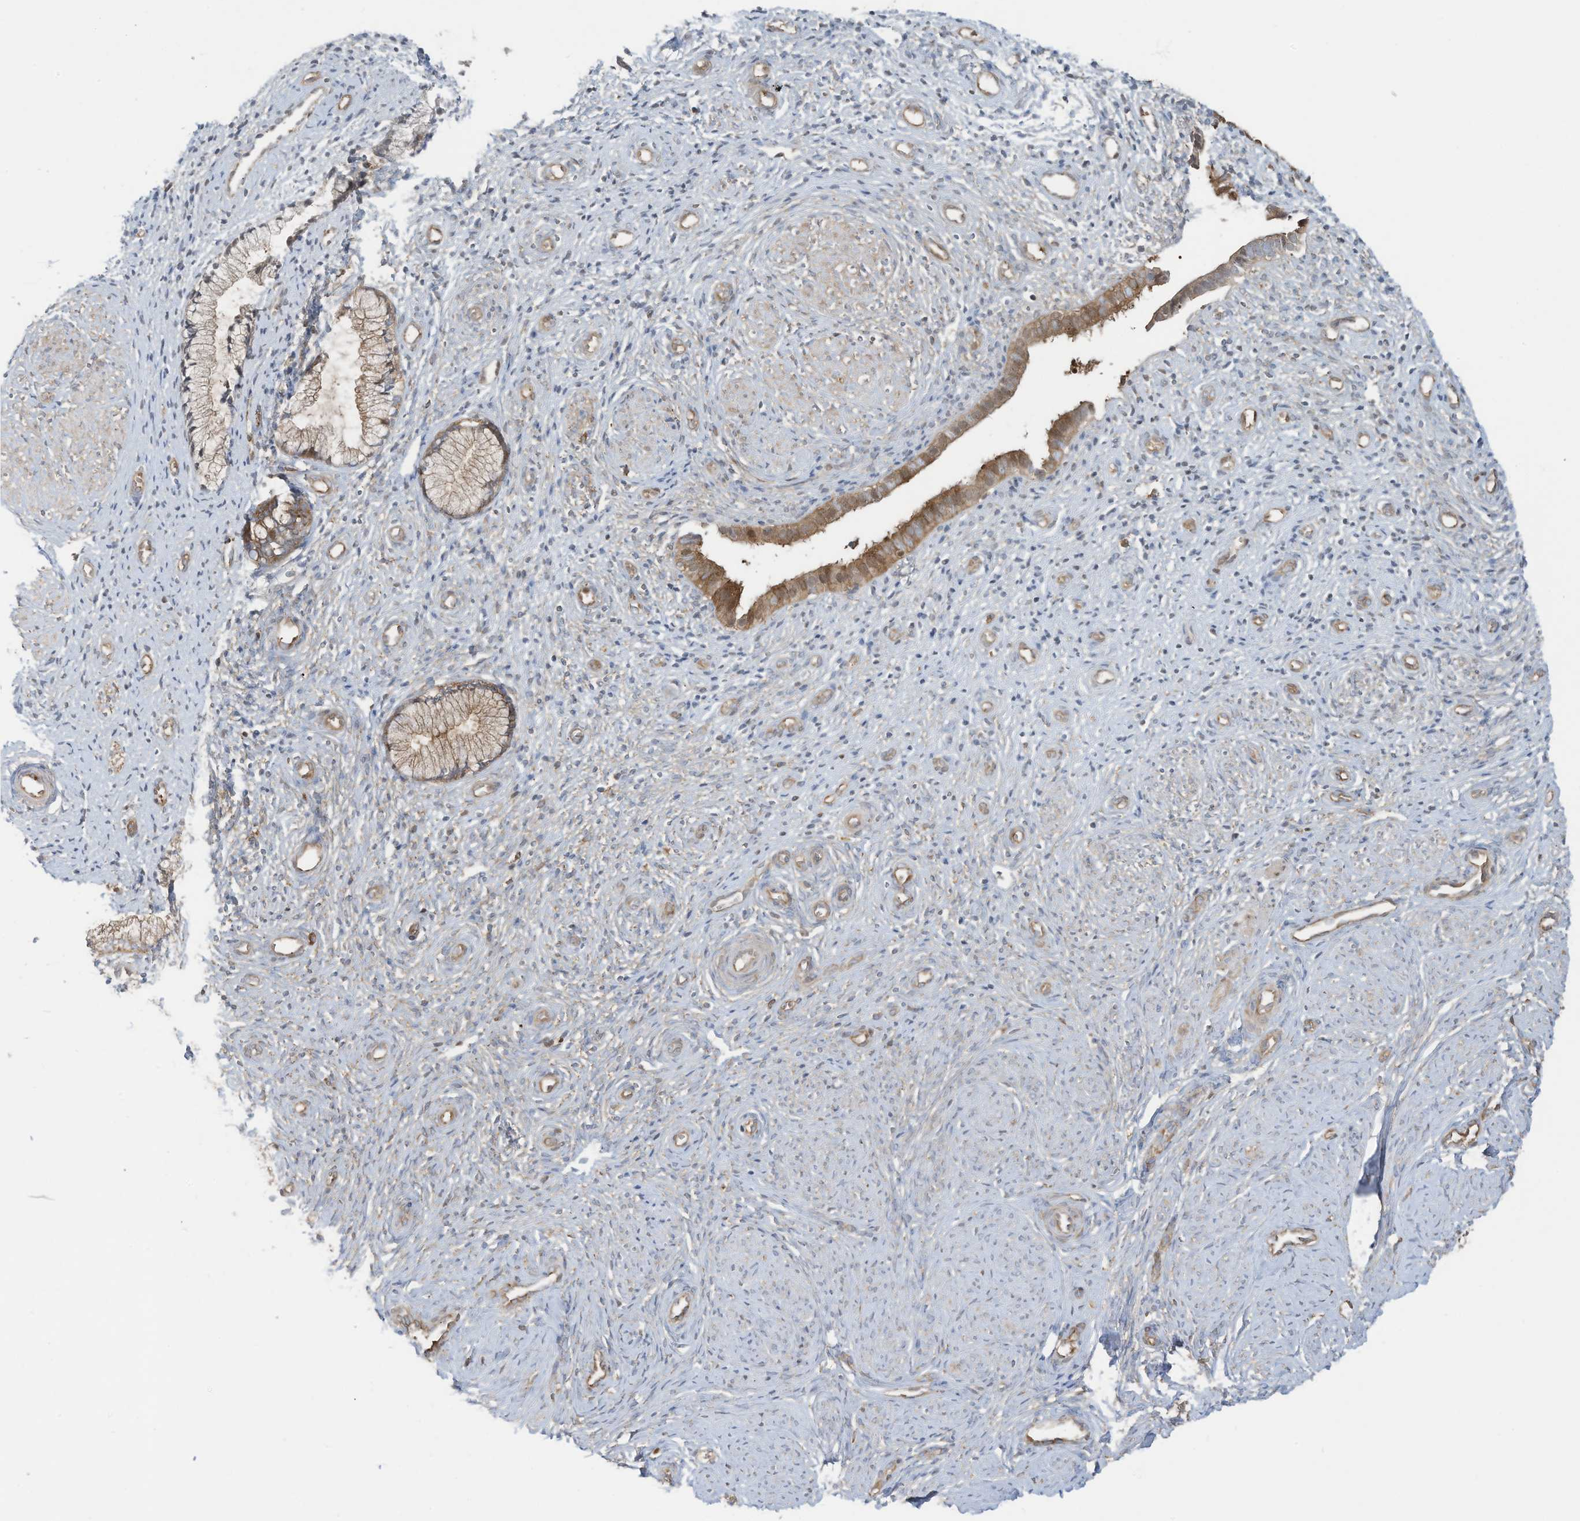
{"staining": {"intensity": "moderate", "quantity": ">75%", "location": "cytoplasmic/membranous"}, "tissue": "cervix", "cell_type": "Glandular cells", "image_type": "normal", "snomed": [{"axis": "morphology", "description": "Normal tissue, NOS"}, {"axis": "topography", "description": "Cervix"}], "caption": "Moderate cytoplasmic/membranous protein positivity is identified in about >75% of glandular cells in cervix. The staining is performed using DAB brown chromogen to label protein expression. The nuclei are counter-stained blue using hematoxylin.", "gene": "OLA1", "patient": {"sex": "female", "age": 27}}